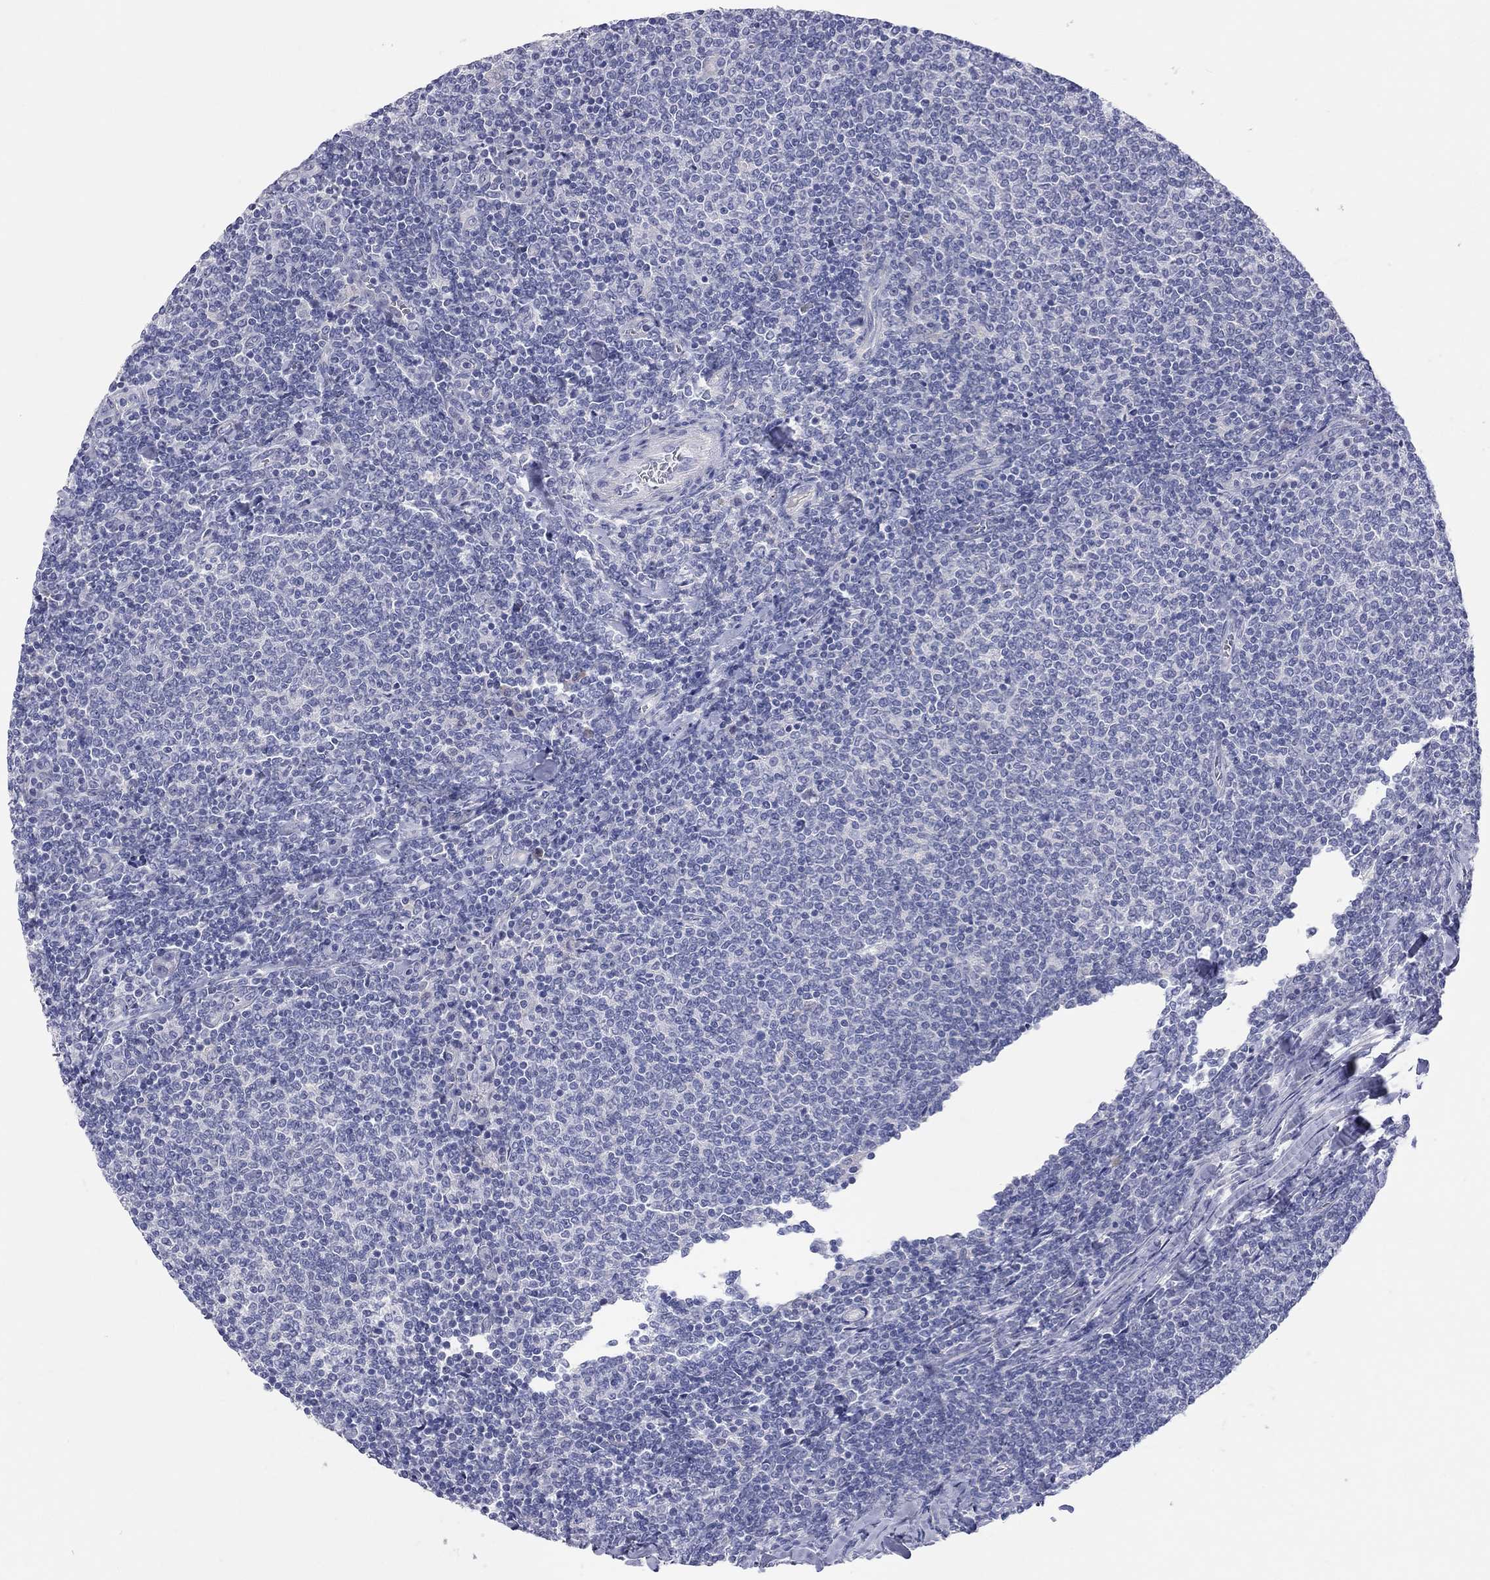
{"staining": {"intensity": "negative", "quantity": "none", "location": "none"}, "tissue": "lymphoma", "cell_type": "Tumor cells", "image_type": "cancer", "snomed": [{"axis": "morphology", "description": "Malignant lymphoma, non-Hodgkin's type, Low grade"}, {"axis": "topography", "description": "Lymph node"}], "caption": "Immunohistochemical staining of lymphoma shows no significant expression in tumor cells. (IHC, brightfield microscopy, high magnification).", "gene": "ST7L", "patient": {"sex": "male", "age": 52}}